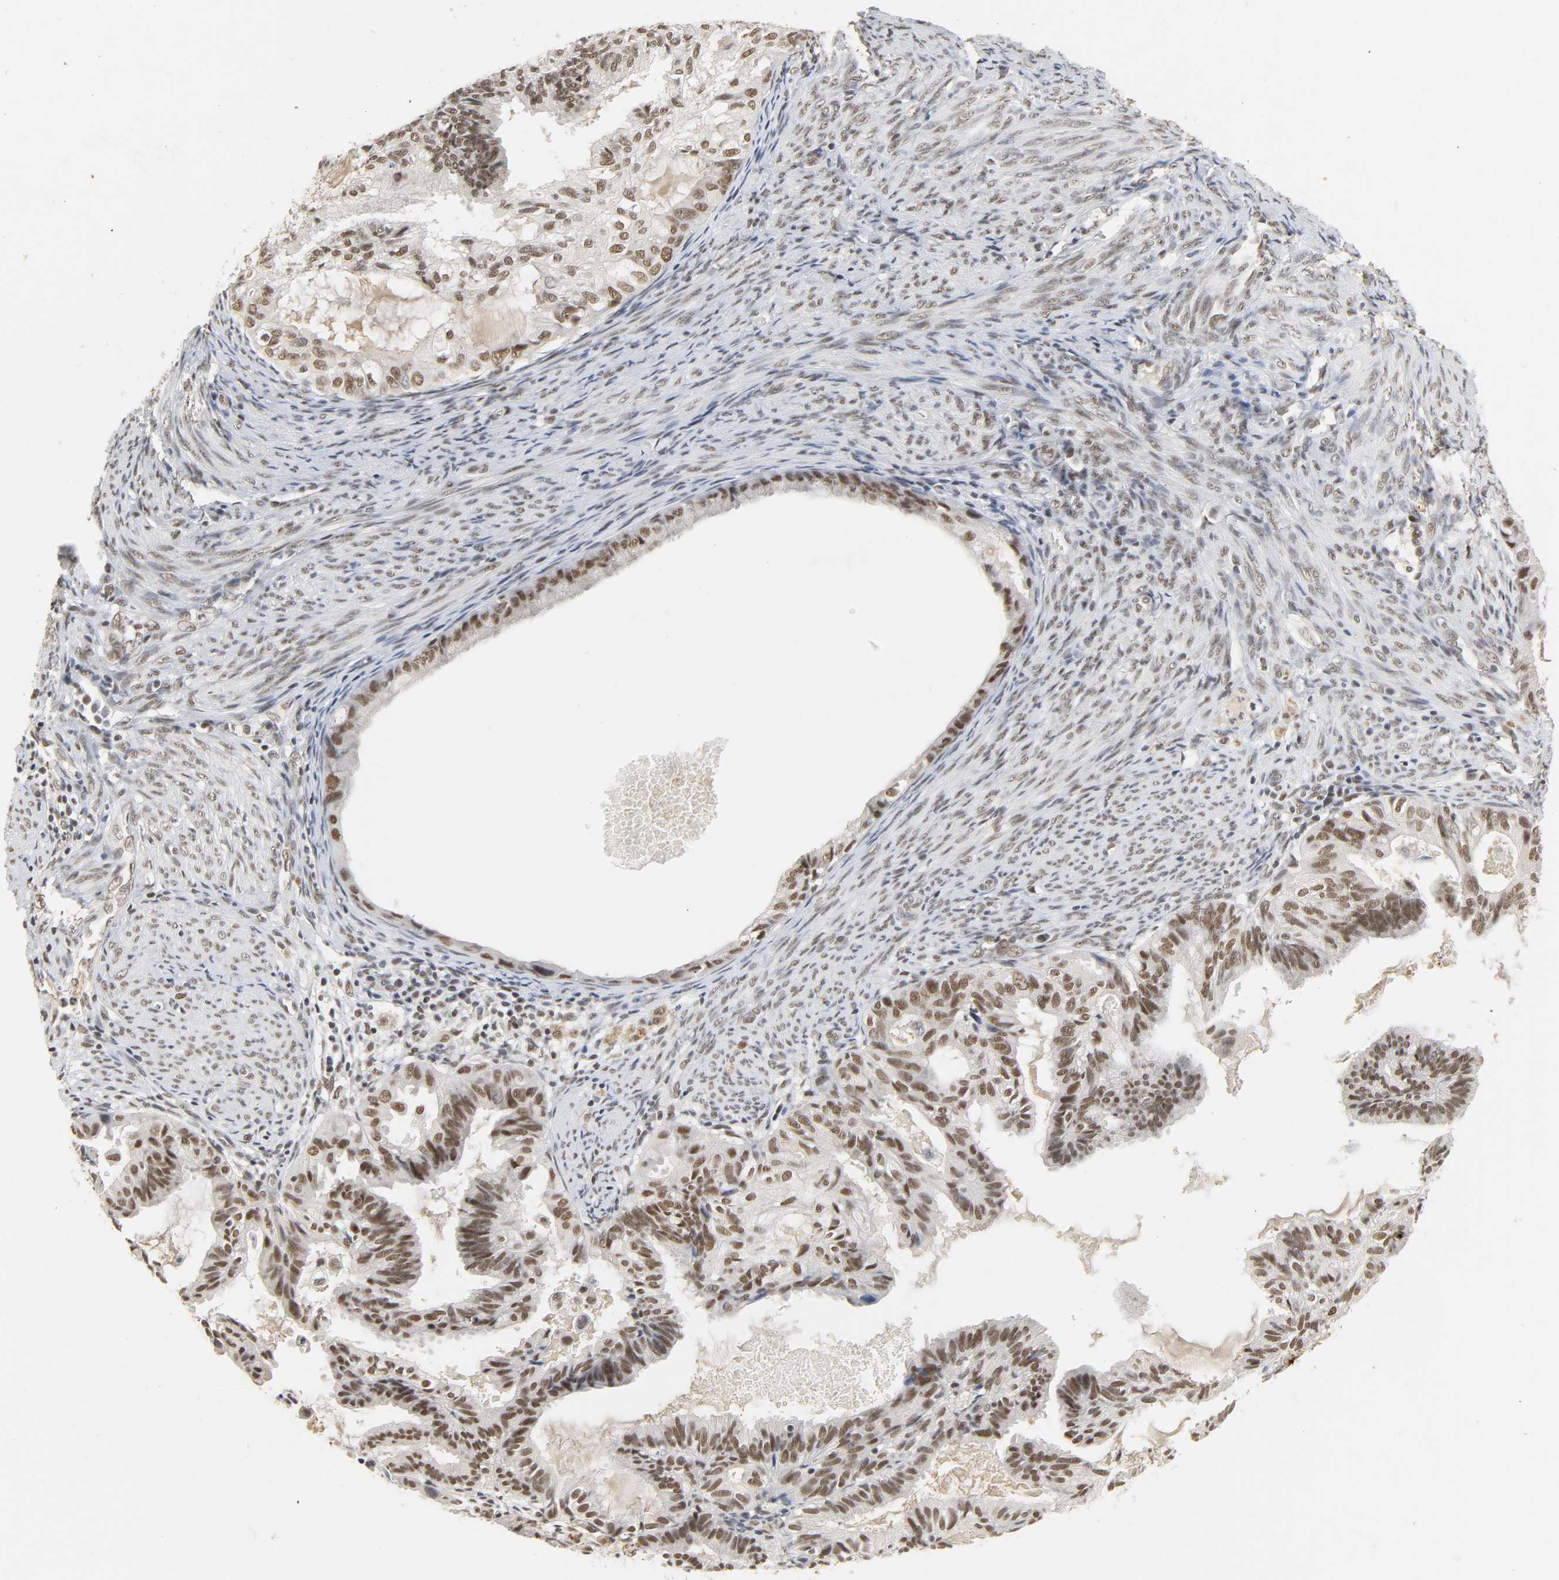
{"staining": {"intensity": "moderate", "quantity": ">75%", "location": "nuclear"}, "tissue": "cervical cancer", "cell_type": "Tumor cells", "image_type": "cancer", "snomed": [{"axis": "morphology", "description": "Normal tissue, NOS"}, {"axis": "morphology", "description": "Adenocarcinoma, NOS"}, {"axis": "topography", "description": "Cervix"}, {"axis": "topography", "description": "Endometrium"}], "caption": "Tumor cells demonstrate moderate nuclear positivity in approximately >75% of cells in cervical adenocarcinoma.", "gene": "NCOA6", "patient": {"sex": "female", "age": 86}}